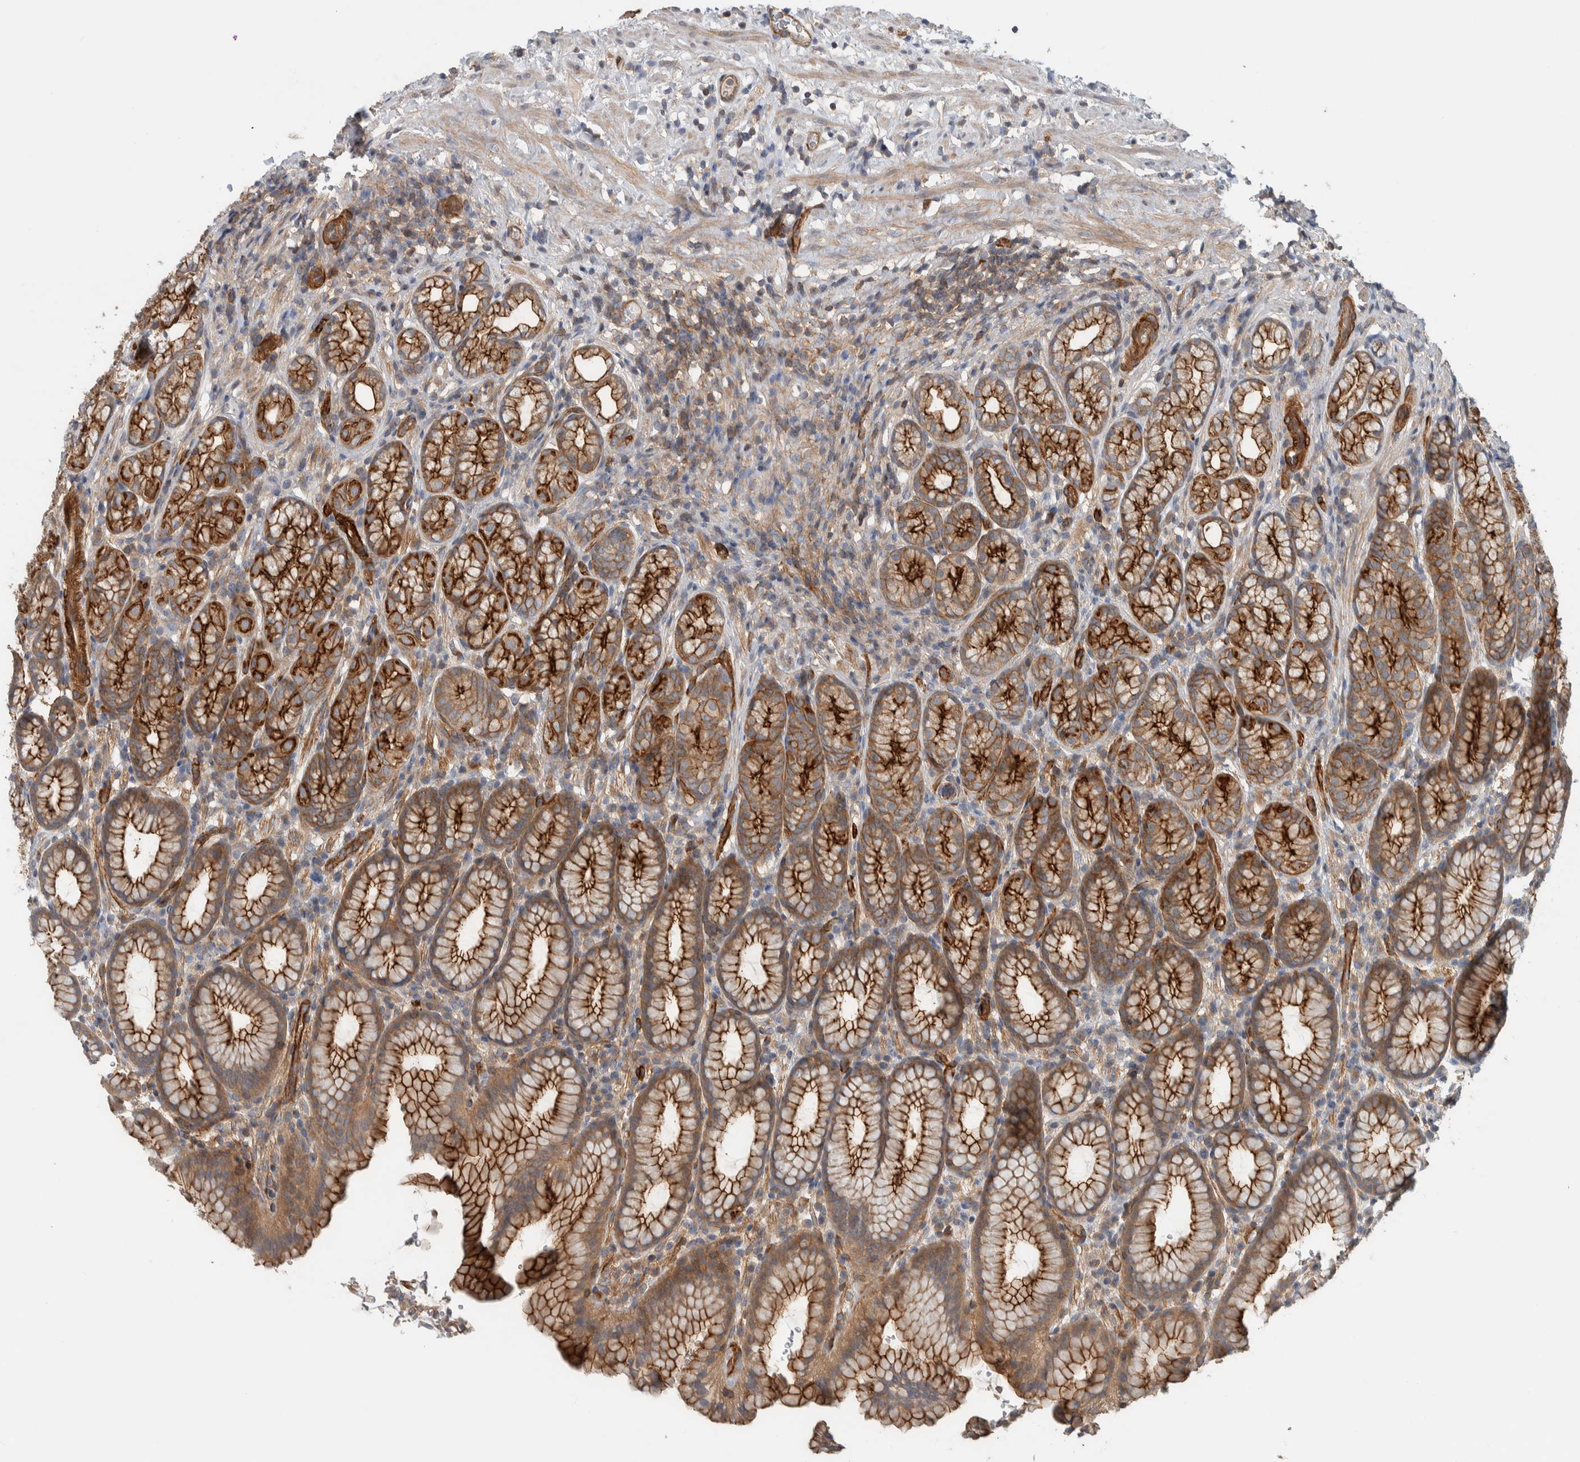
{"staining": {"intensity": "strong", "quantity": ">75%", "location": "cytoplasmic/membranous"}, "tissue": "stomach", "cell_type": "Glandular cells", "image_type": "normal", "snomed": [{"axis": "morphology", "description": "Normal tissue, NOS"}, {"axis": "topography", "description": "Stomach"}], "caption": "Immunohistochemistry (IHC) (DAB (3,3'-diaminobenzidine)) staining of benign stomach exhibits strong cytoplasmic/membranous protein expression in about >75% of glandular cells.", "gene": "MPRIP", "patient": {"sex": "male", "age": 42}}